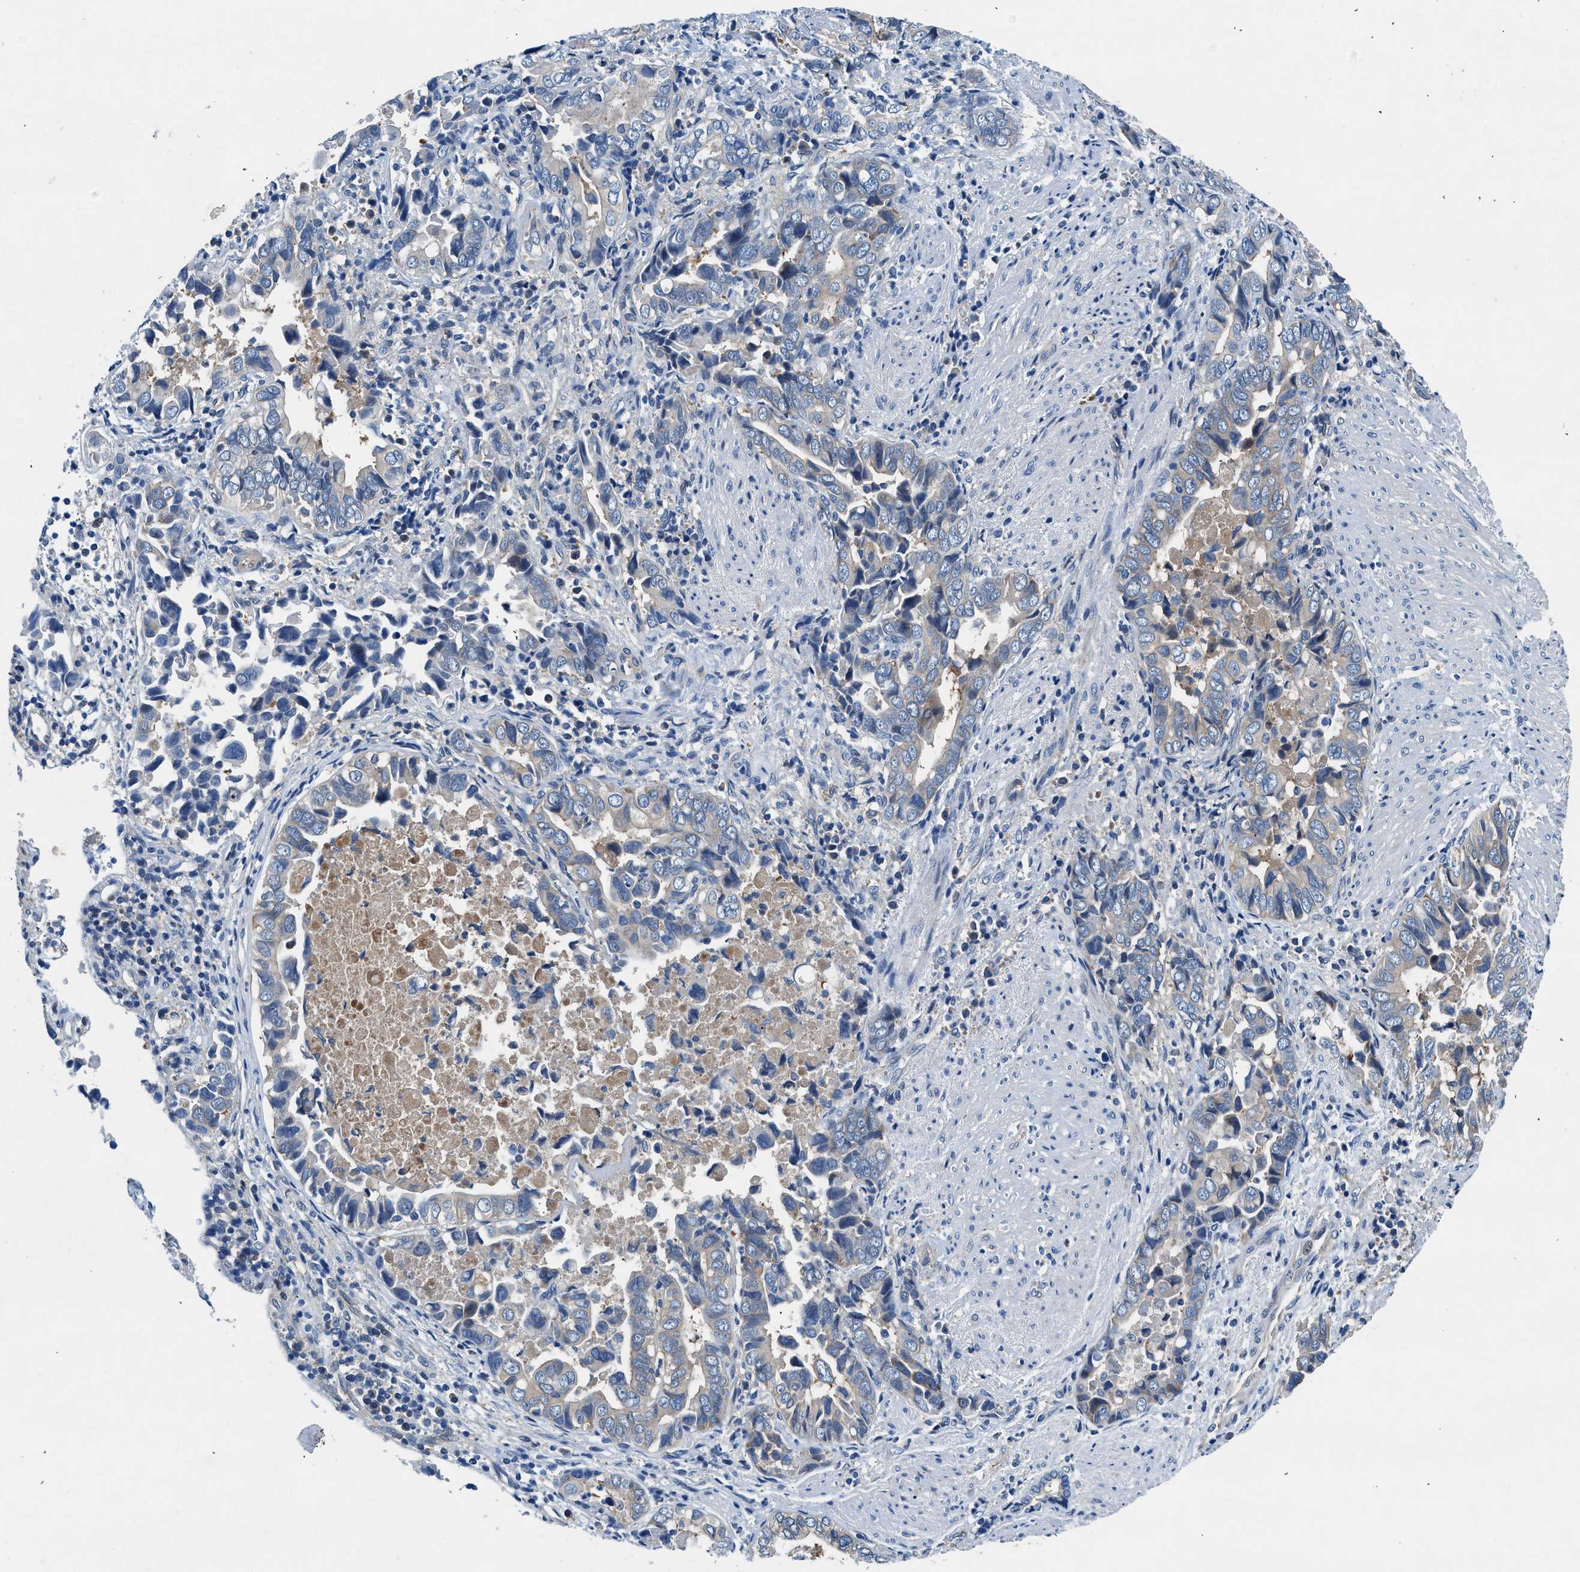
{"staining": {"intensity": "negative", "quantity": "none", "location": "none"}, "tissue": "liver cancer", "cell_type": "Tumor cells", "image_type": "cancer", "snomed": [{"axis": "morphology", "description": "Cholangiocarcinoma"}, {"axis": "topography", "description": "Liver"}], "caption": "This is an IHC photomicrograph of cholangiocarcinoma (liver). There is no expression in tumor cells.", "gene": "COPS2", "patient": {"sex": "female", "age": 79}}